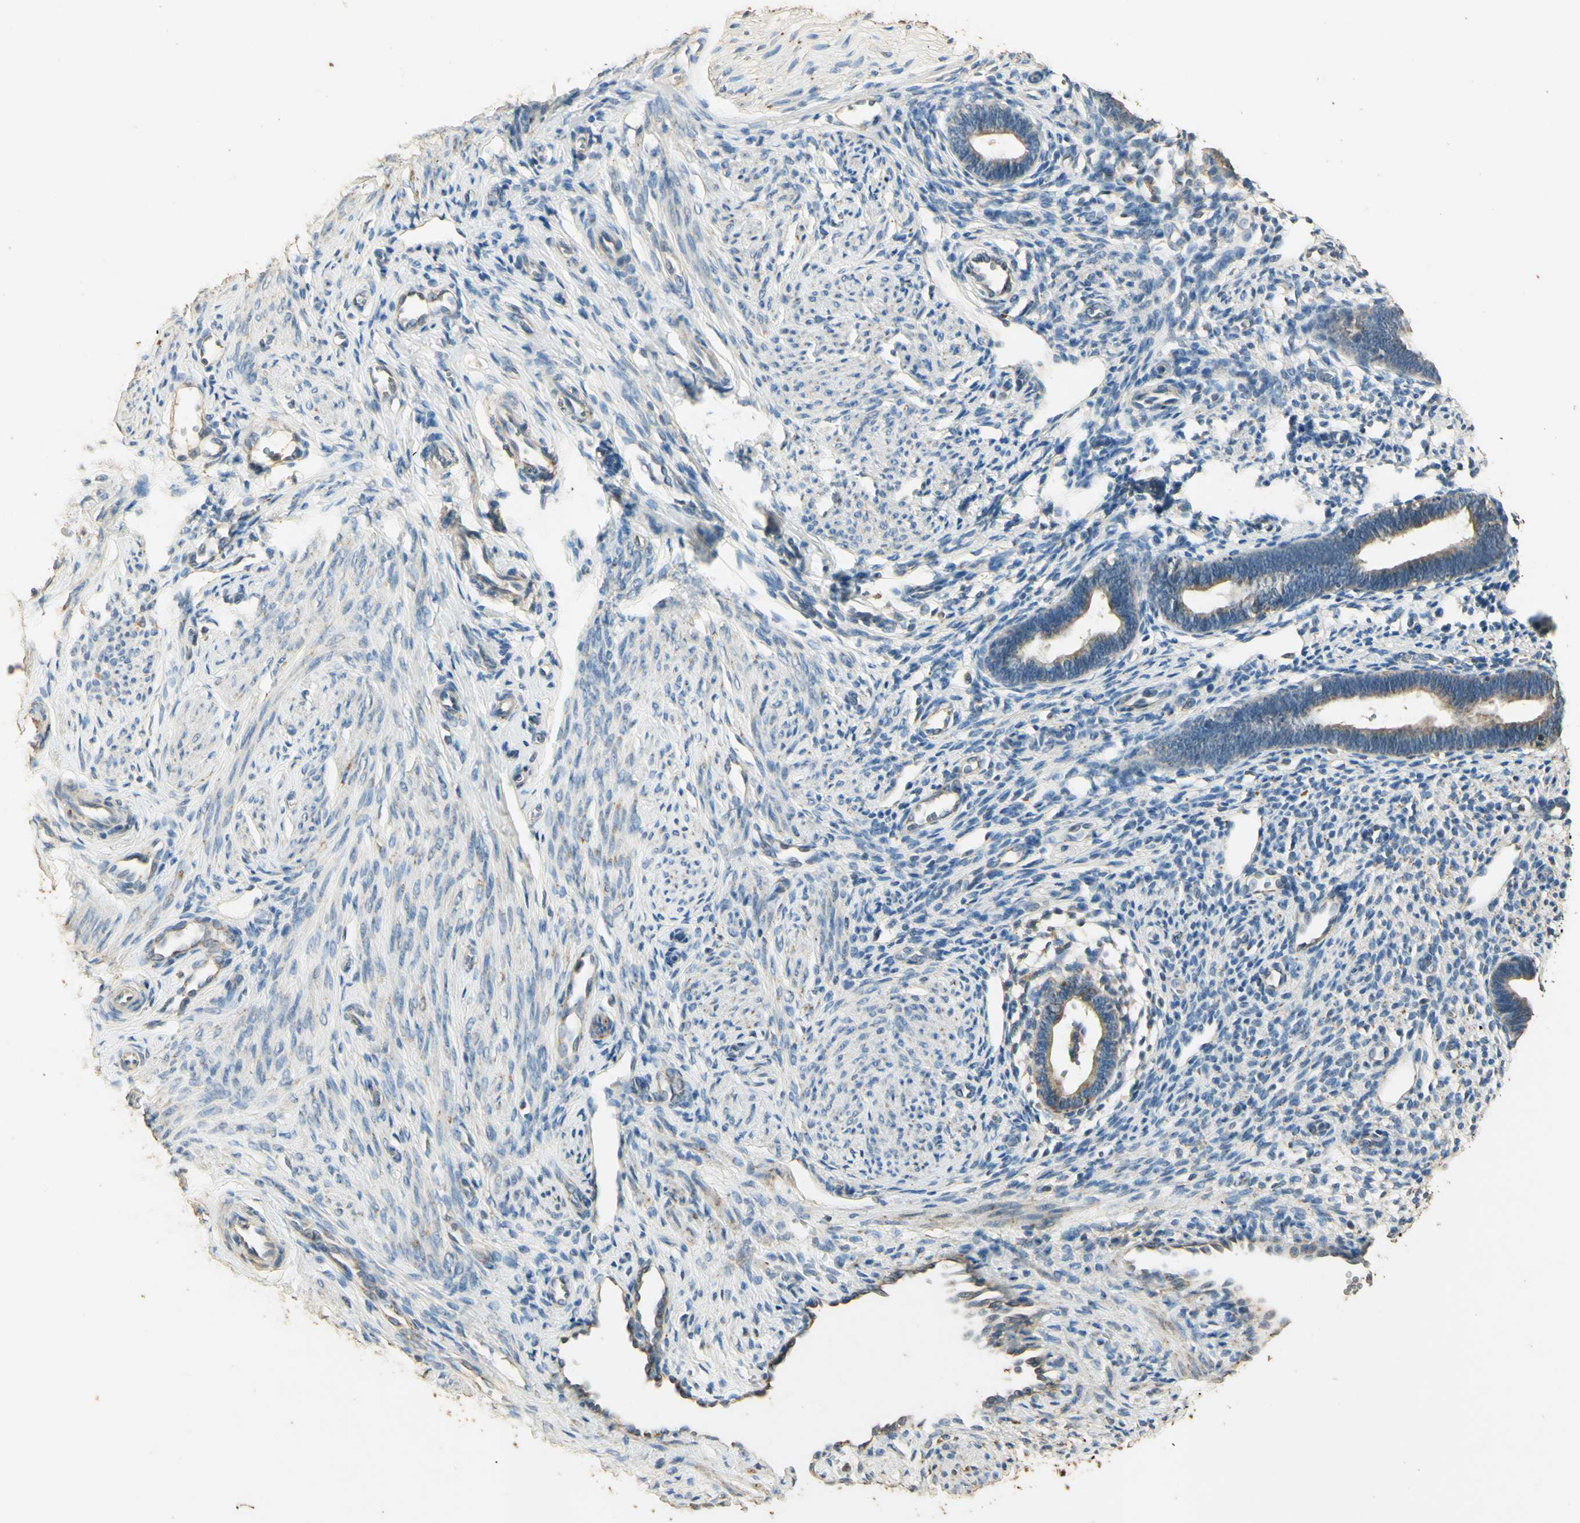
{"staining": {"intensity": "negative", "quantity": "none", "location": "none"}, "tissue": "endometrium", "cell_type": "Cells in endometrial stroma", "image_type": "normal", "snomed": [{"axis": "morphology", "description": "Normal tissue, NOS"}, {"axis": "topography", "description": "Endometrium"}], "caption": "Photomicrograph shows no significant protein expression in cells in endometrial stroma of unremarkable endometrium.", "gene": "ARHGEF17", "patient": {"sex": "female", "age": 27}}